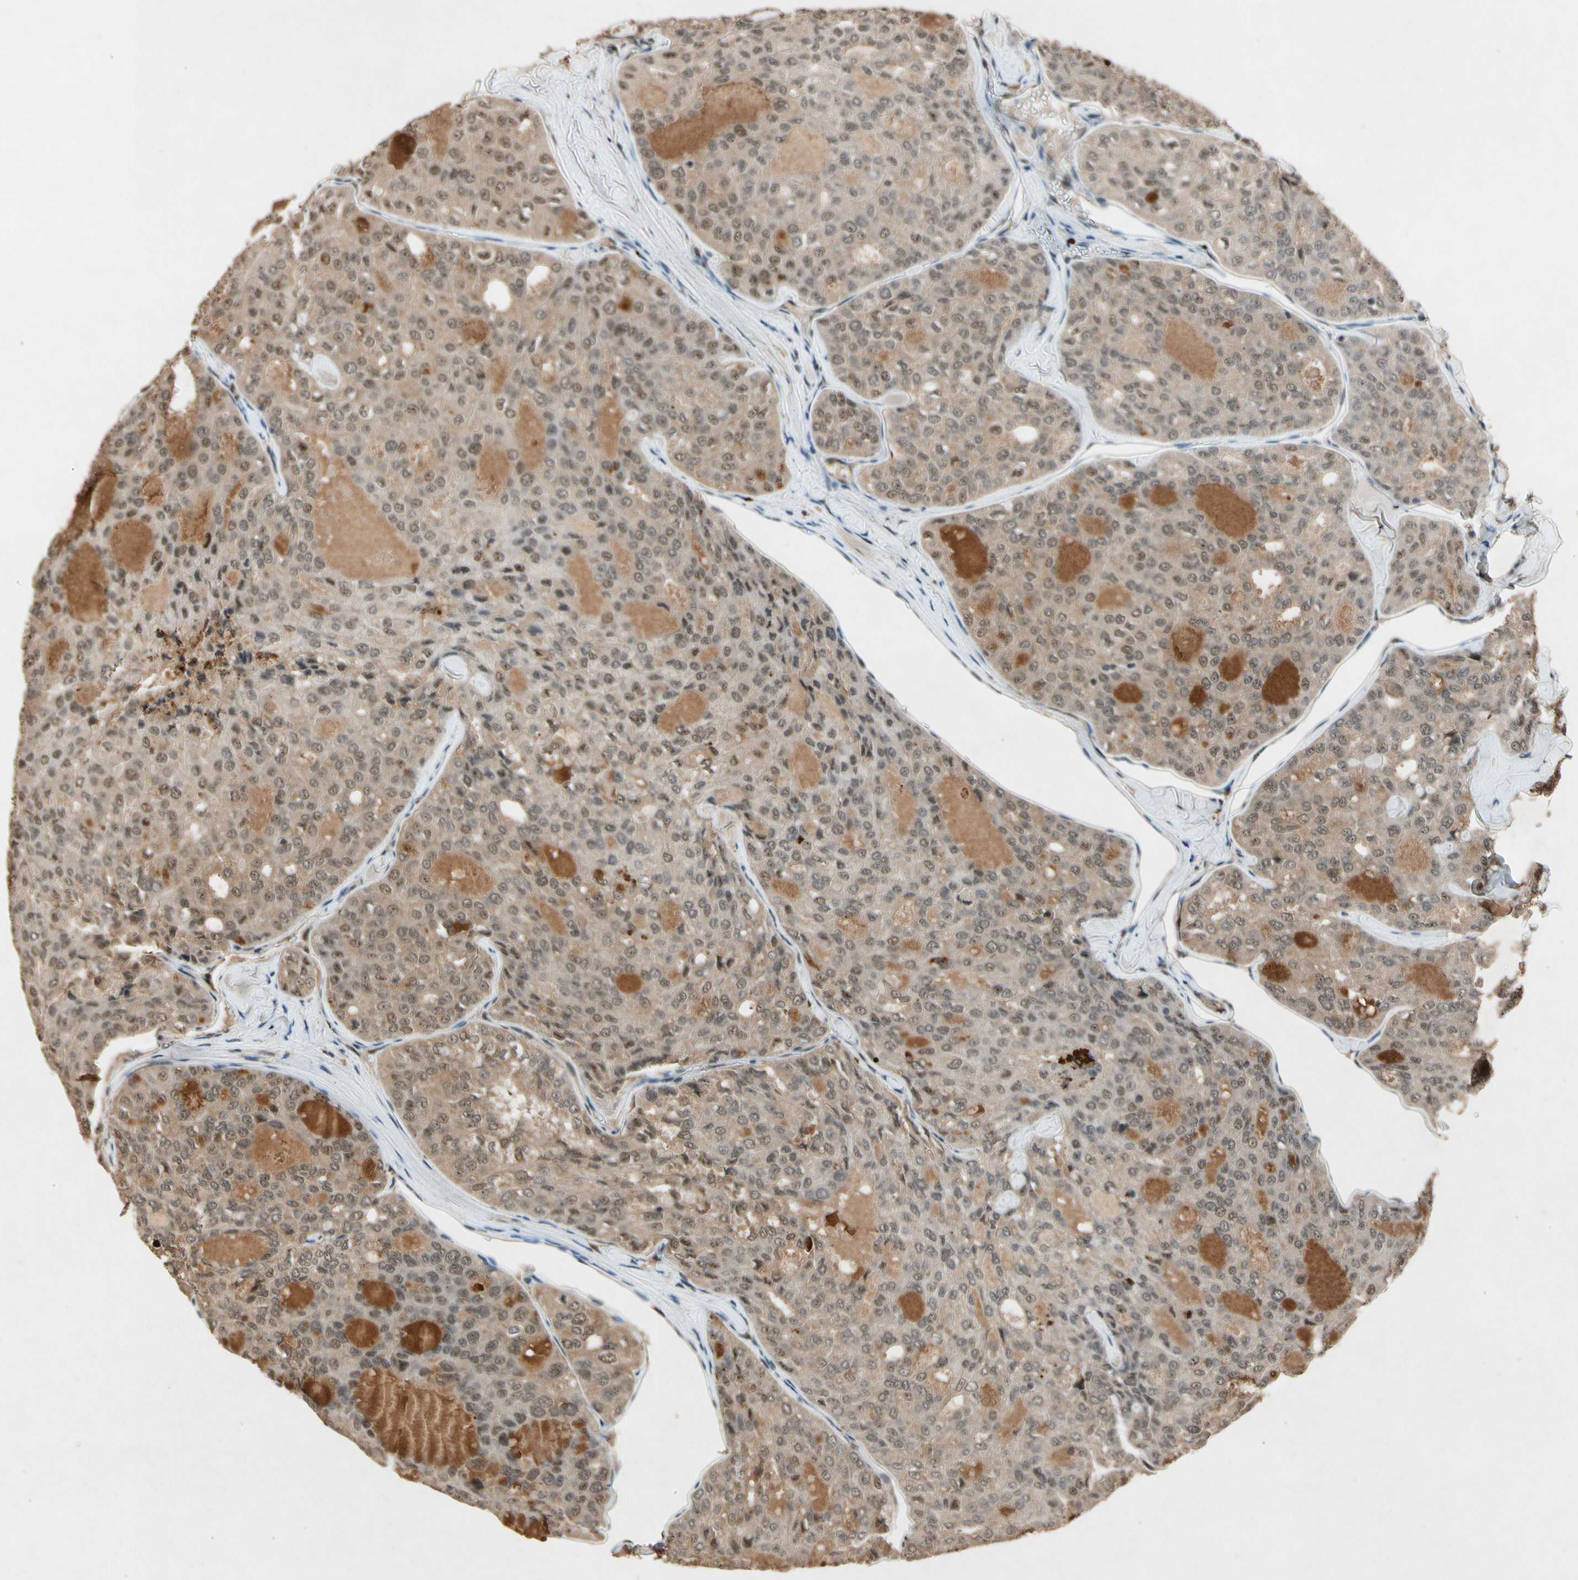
{"staining": {"intensity": "weak", "quantity": ">75%", "location": "cytoplasmic/membranous,nuclear"}, "tissue": "thyroid cancer", "cell_type": "Tumor cells", "image_type": "cancer", "snomed": [{"axis": "morphology", "description": "Follicular adenoma carcinoma, NOS"}, {"axis": "topography", "description": "Thyroid gland"}], "caption": "Thyroid cancer was stained to show a protein in brown. There is low levels of weak cytoplasmic/membranous and nuclear positivity in about >75% of tumor cells. The staining was performed using DAB, with brown indicating positive protein expression. Nuclei are stained blue with hematoxylin.", "gene": "PML", "patient": {"sex": "male", "age": 75}}